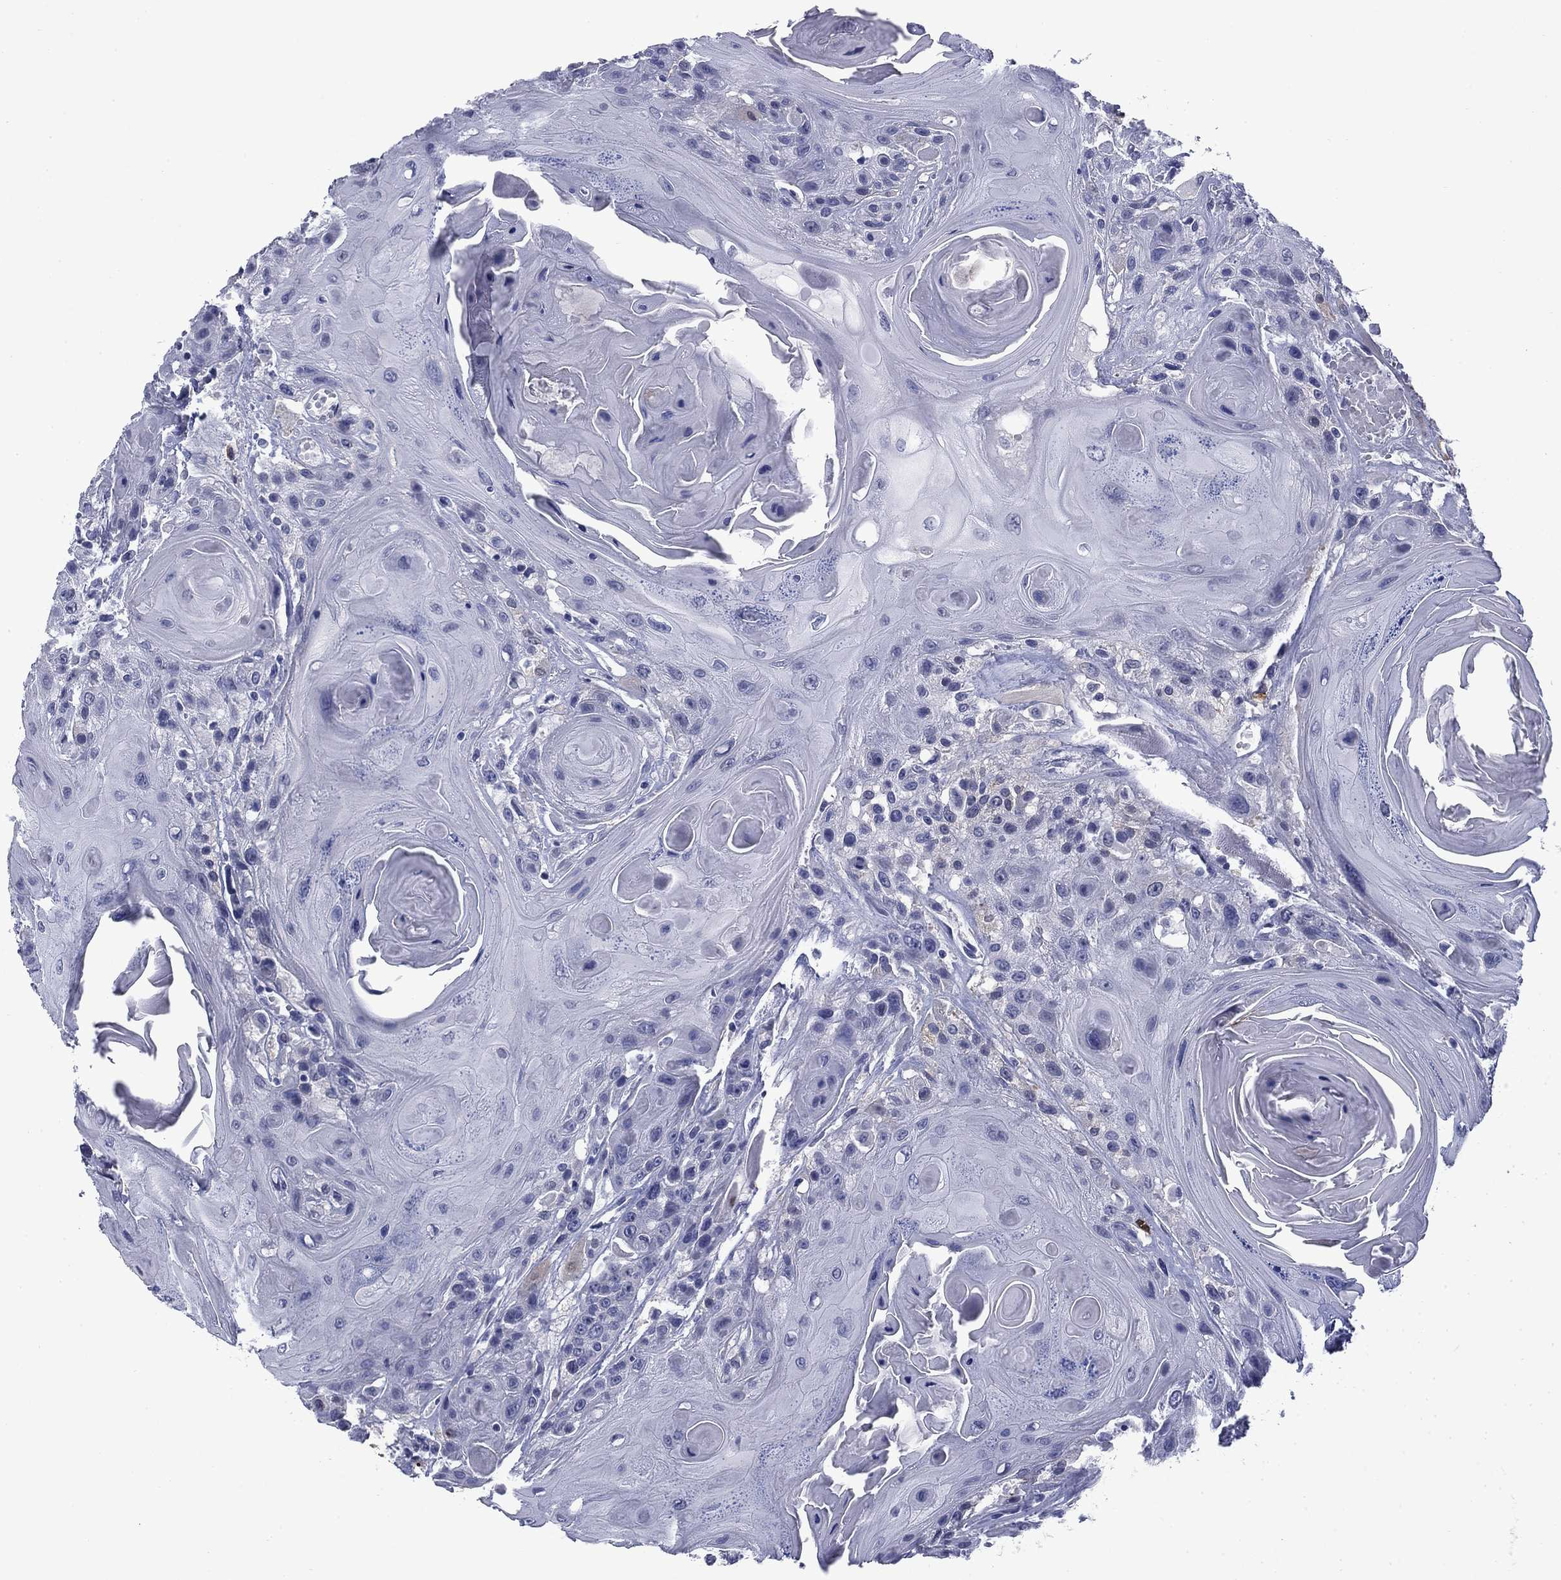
{"staining": {"intensity": "negative", "quantity": "none", "location": "none"}, "tissue": "head and neck cancer", "cell_type": "Tumor cells", "image_type": "cancer", "snomed": [{"axis": "morphology", "description": "Squamous cell carcinoma, NOS"}, {"axis": "topography", "description": "Head-Neck"}], "caption": "The histopathology image displays no significant positivity in tumor cells of head and neck cancer.", "gene": "BCL2L14", "patient": {"sex": "female", "age": 59}}